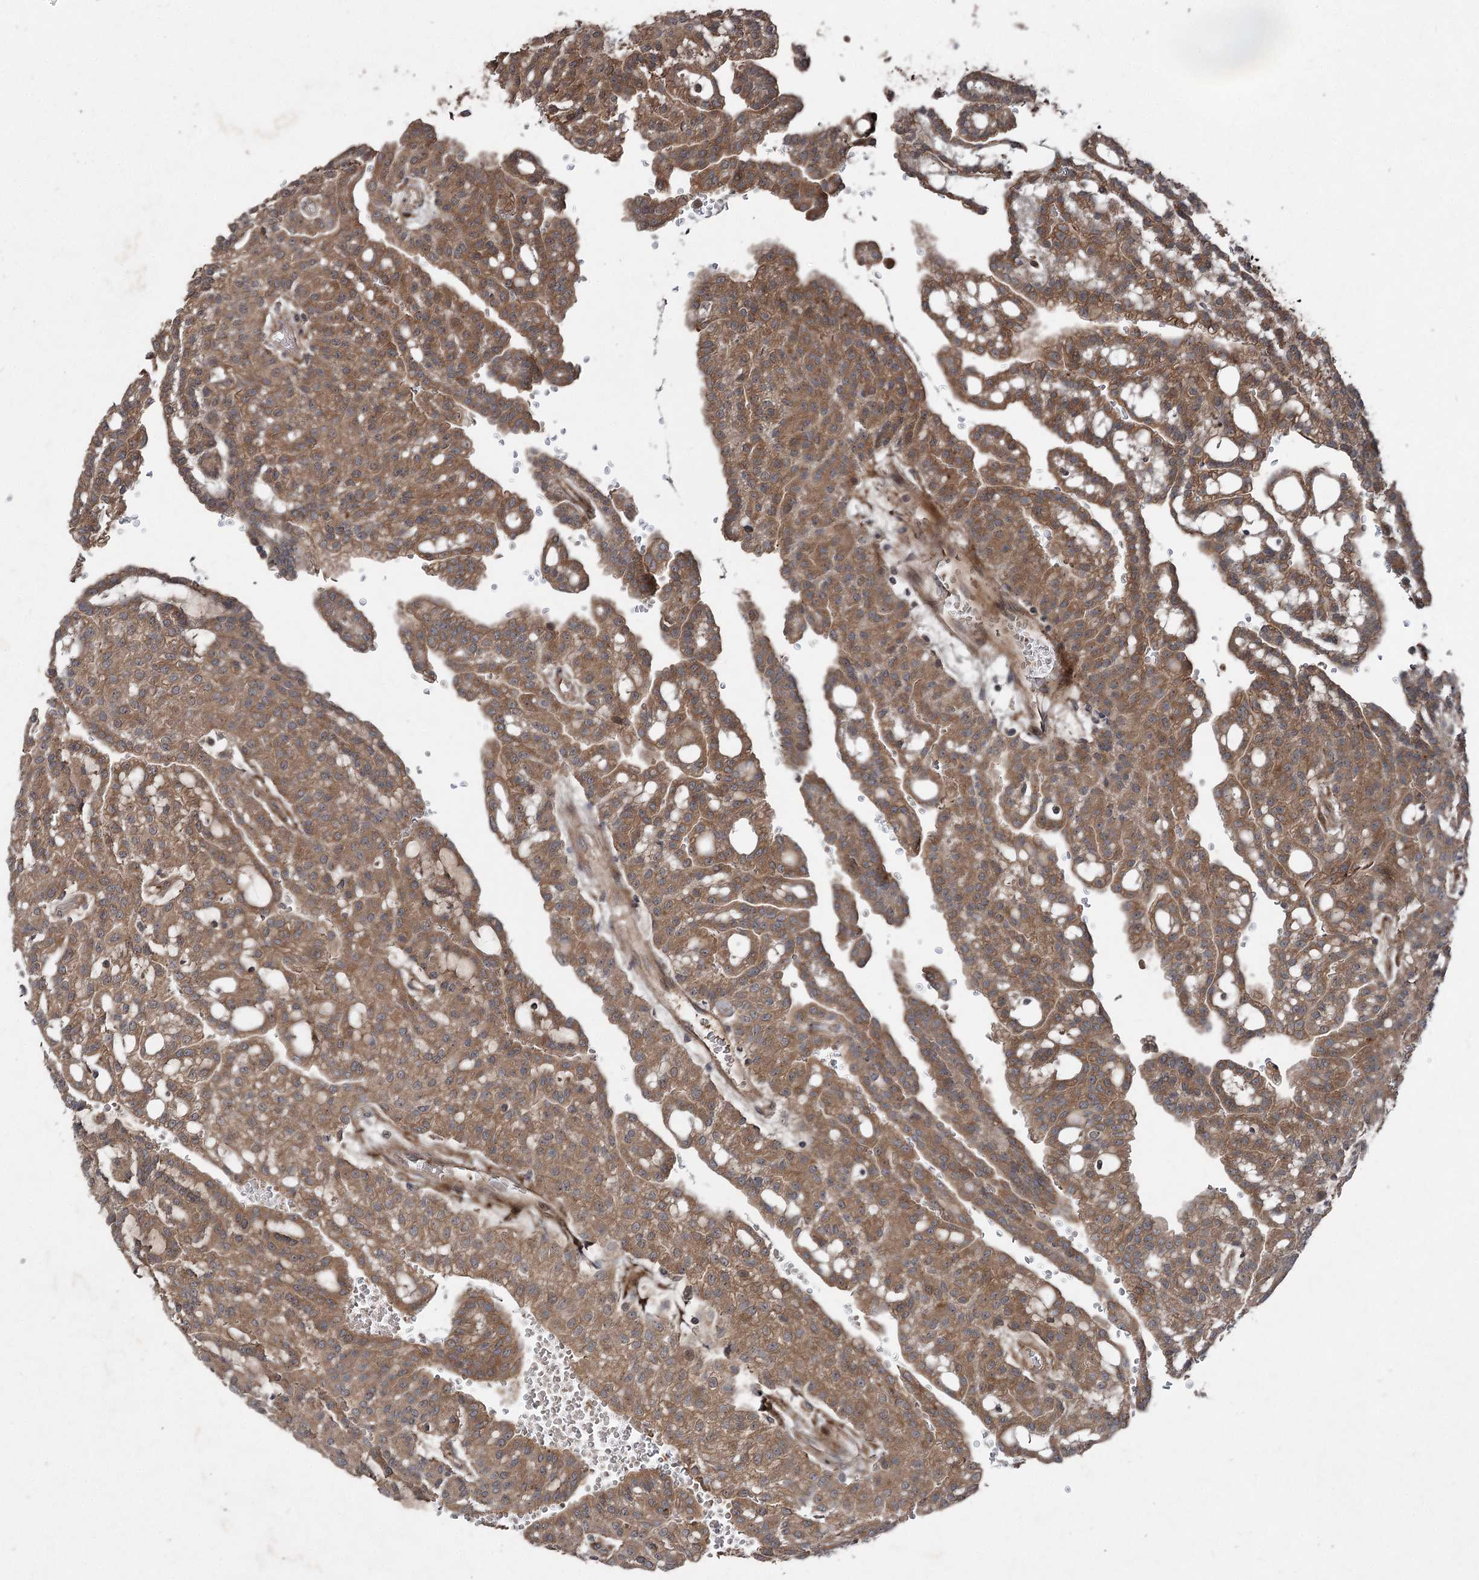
{"staining": {"intensity": "moderate", "quantity": ">75%", "location": "cytoplasmic/membranous"}, "tissue": "renal cancer", "cell_type": "Tumor cells", "image_type": "cancer", "snomed": [{"axis": "morphology", "description": "Adenocarcinoma, NOS"}, {"axis": "topography", "description": "Kidney"}], "caption": "Moderate cytoplasmic/membranous protein staining is identified in approximately >75% of tumor cells in adenocarcinoma (renal). (Brightfield microscopy of DAB IHC at high magnification).", "gene": "MAPK8IP2", "patient": {"sex": "male", "age": 63}}